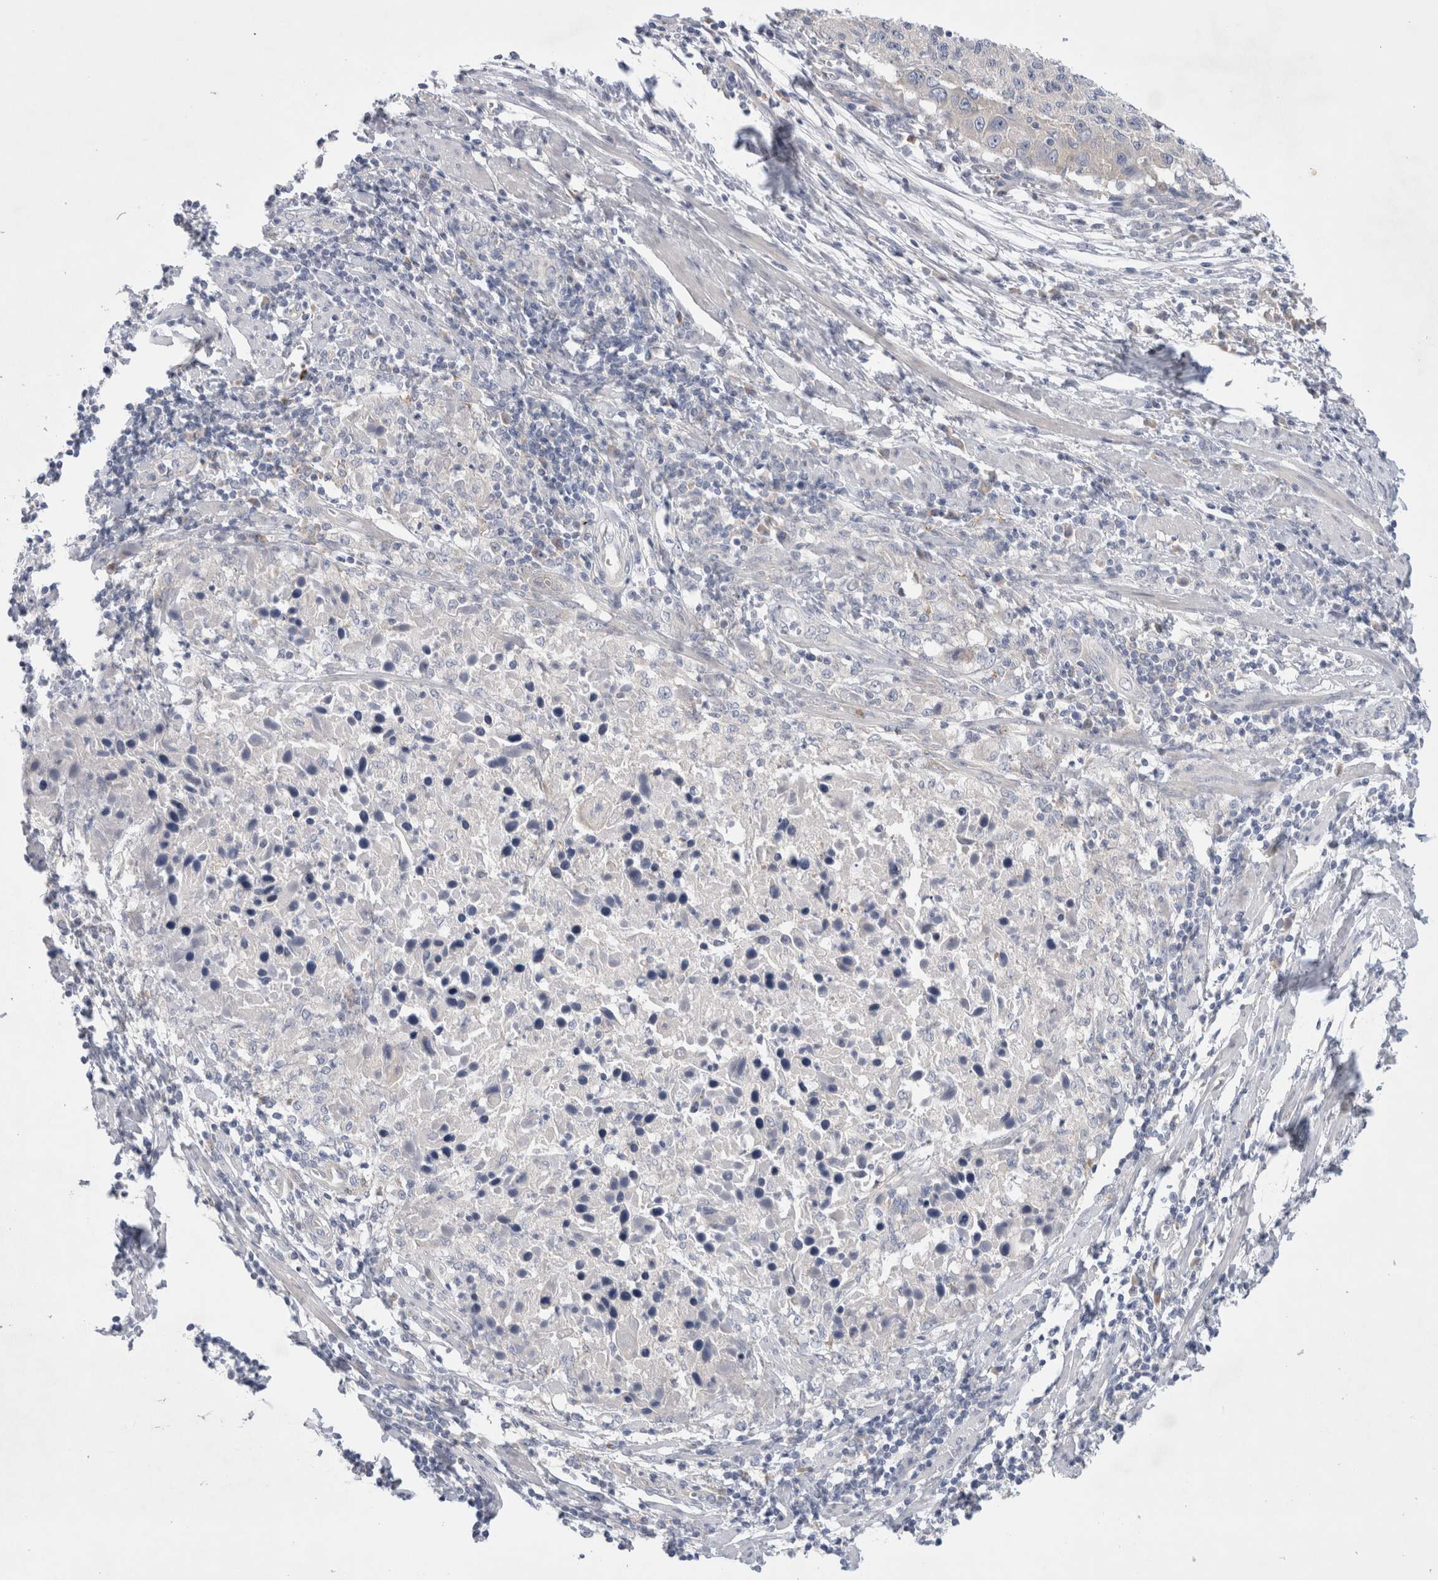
{"staining": {"intensity": "negative", "quantity": "none", "location": "none"}, "tissue": "cervical cancer", "cell_type": "Tumor cells", "image_type": "cancer", "snomed": [{"axis": "morphology", "description": "Squamous cell carcinoma, NOS"}, {"axis": "topography", "description": "Cervix"}], "caption": "The immunohistochemistry histopathology image has no significant staining in tumor cells of cervical squamous cell carcinoma tissue.", "gene": "RBM12B", "patient": {"sex": "female", "age": 53}}